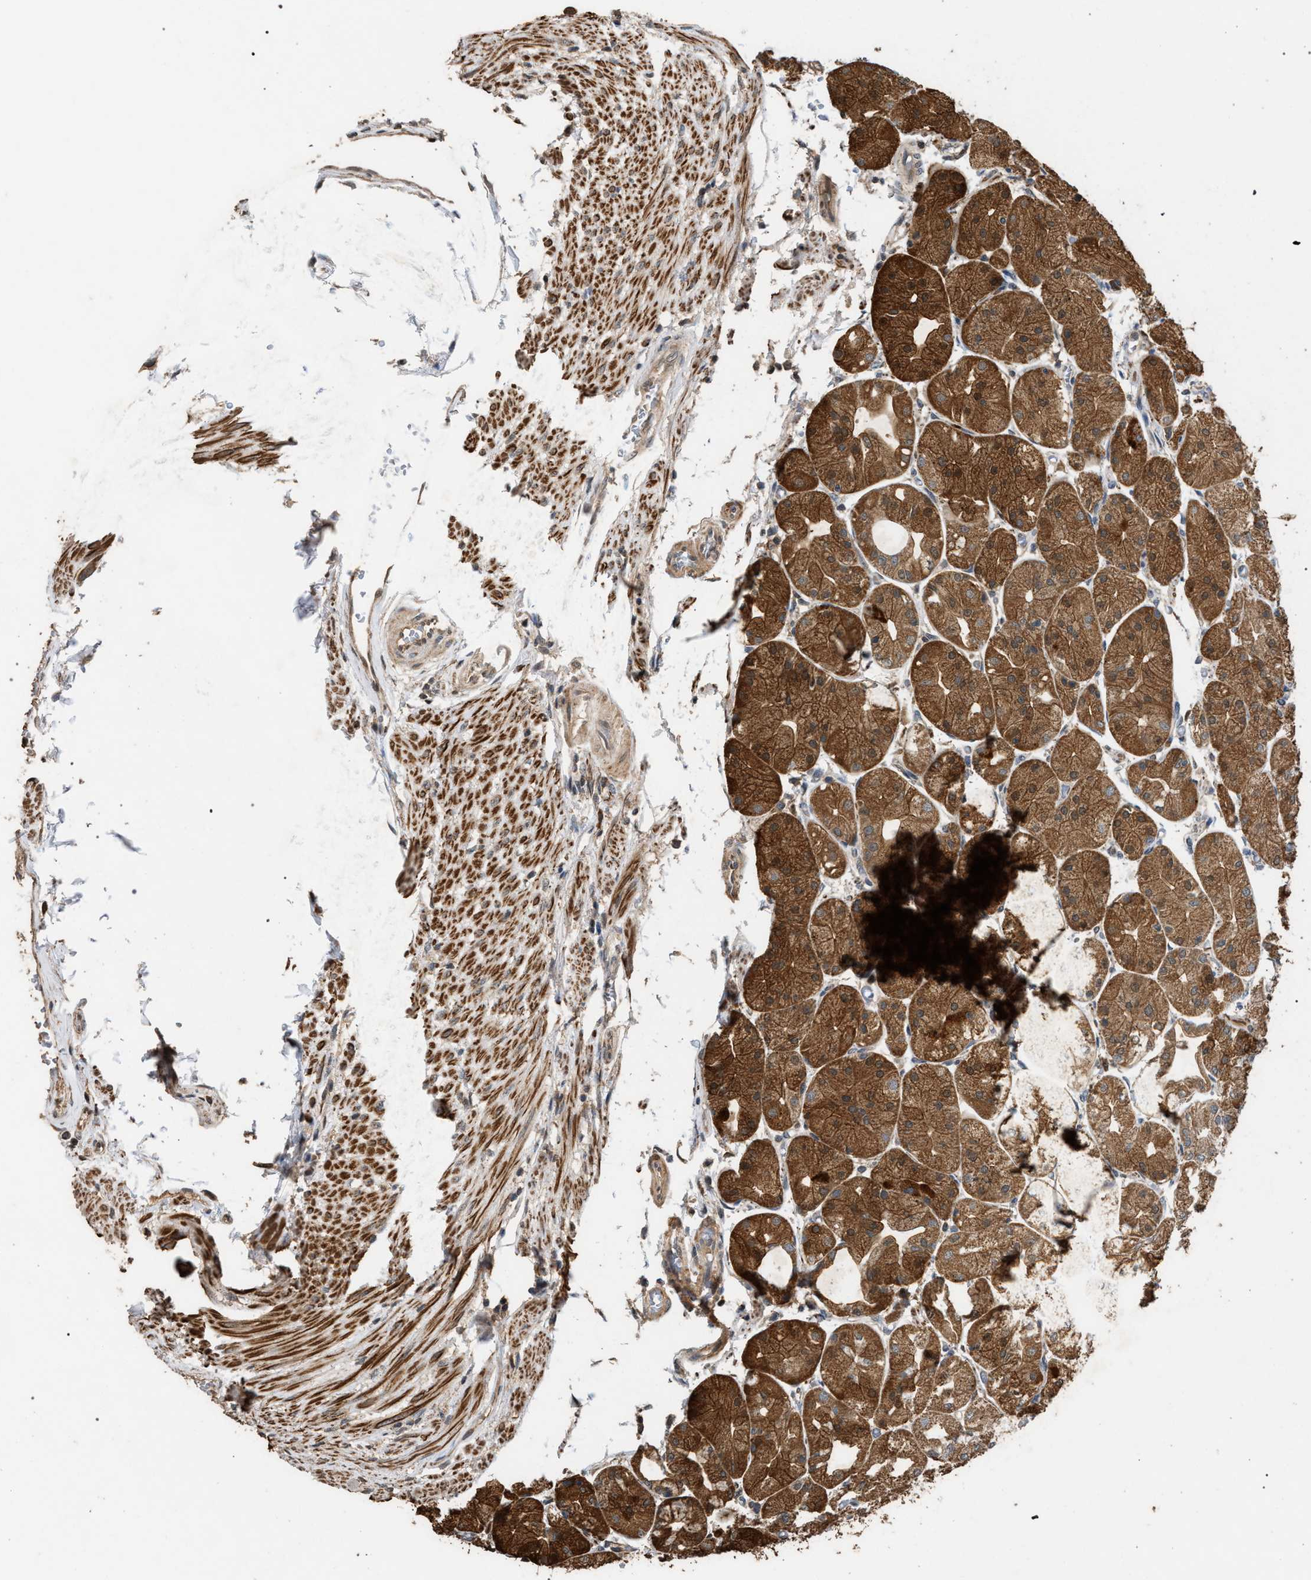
{"staining": {"intensity": "moderate", "quantity": ">75%", "location": "cytoplasmic/membranous"}, "tissue": "stomach", "cell_type": "Glandular cells", "image_type": "normal", "snomed": [{"axis": "morphology", "description": "Normal tissue, NOS"}, {"axis": "topography", "description": "Stomach, upper"}], "caption": "High-magnification brightfield microscopy of benign stomach stained with DAB (3,3'-diaminobenzidine) (brown) and counterstained with hematoxylin (blue). glandular cells exhibit moderate cytoplasmic/membranous positivity is present in approximately>75% of cells.", "gene": "NAA35", "patient": {"sex": "male", "age": 72}}